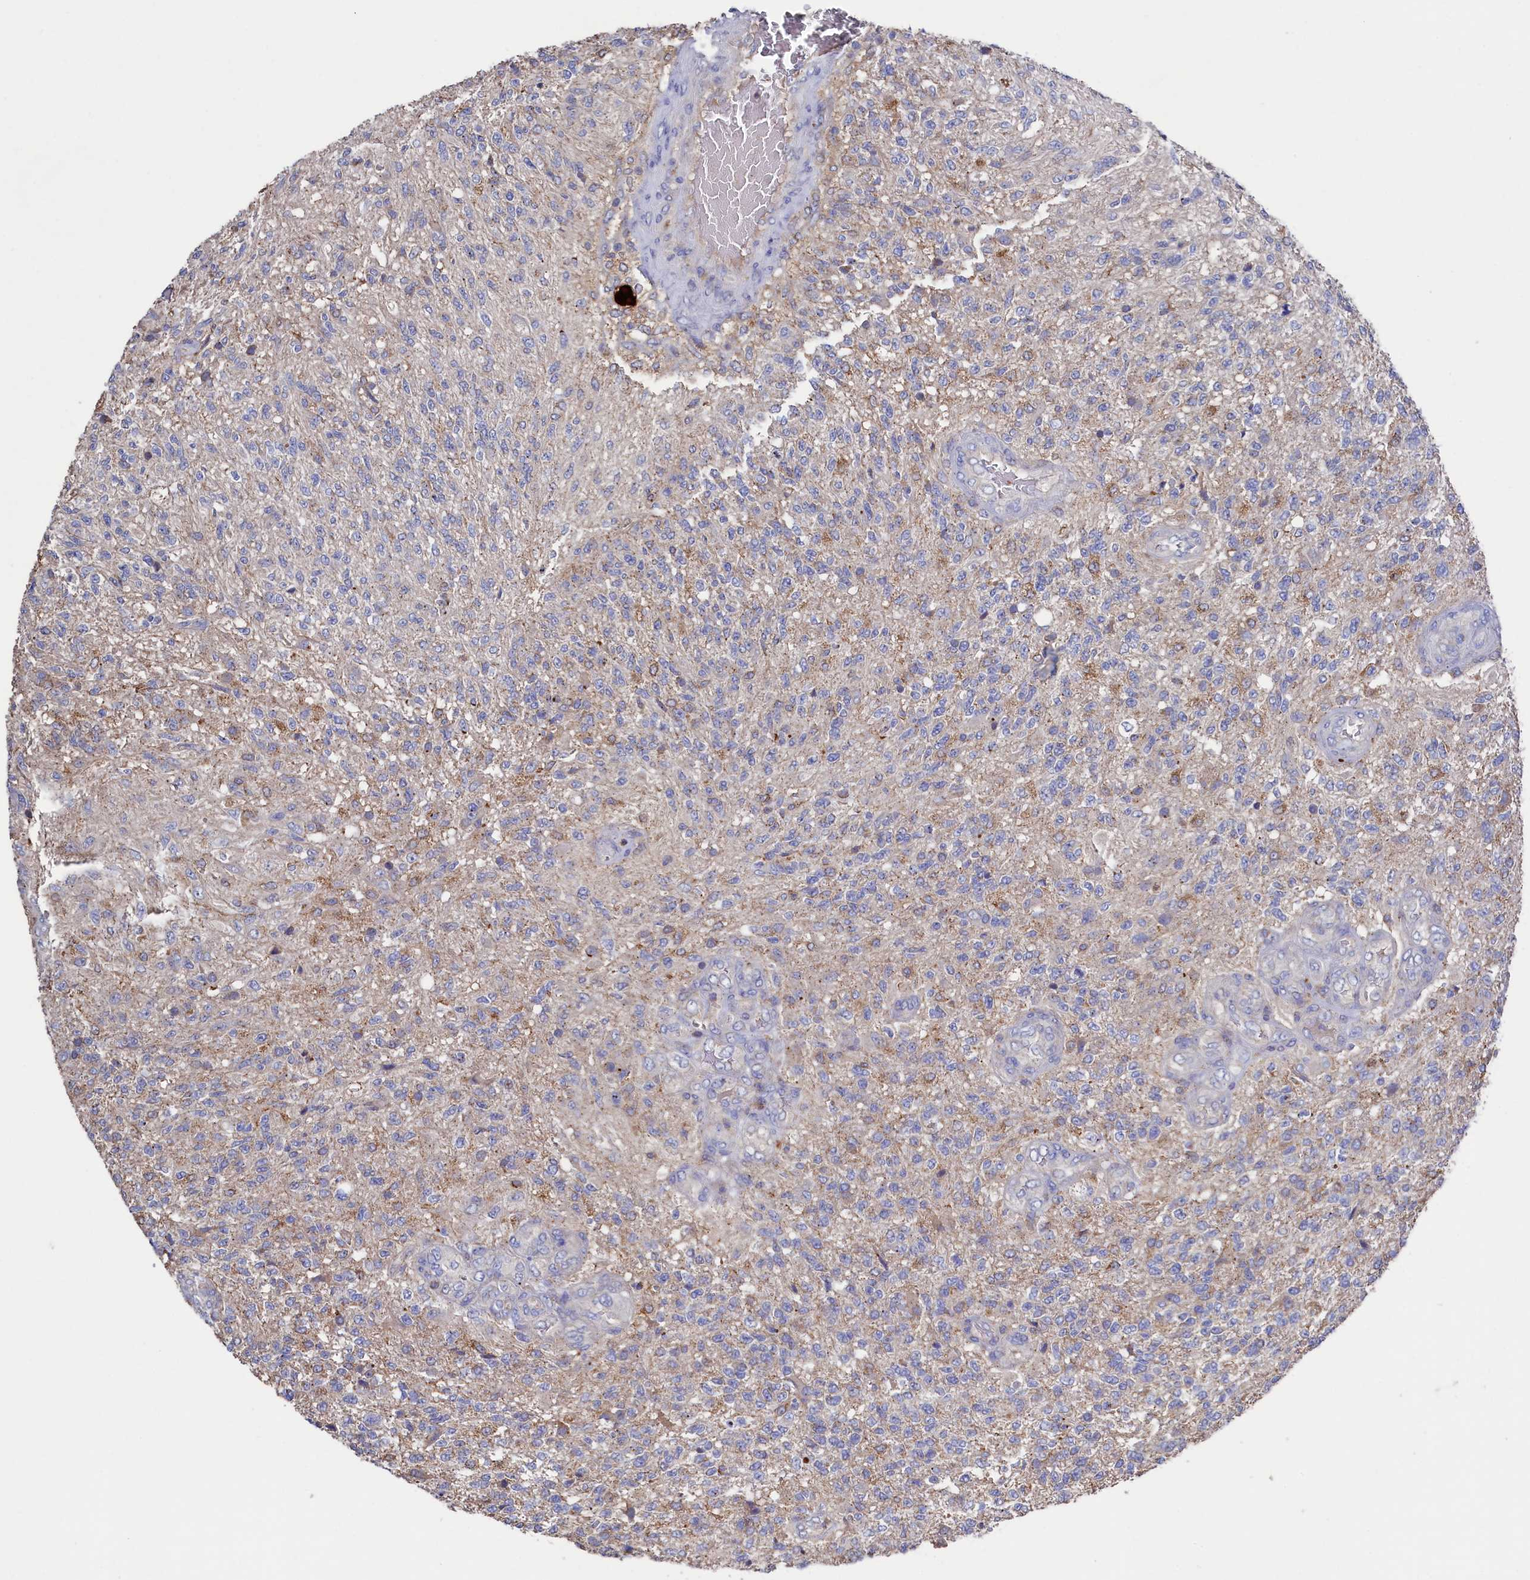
{"staining": {"intensity": "weak", "quantity": "<25%", "location": "cytoplasmic/membranous"}, "tissue": "glioma", "cell_type": "Tumor cells", "image_type": "cancer", "snomed": [{"axis": "morphology", "description": "Glioma, malignant, High grade"}, {"axis": "topography", "description": "Brain"}], "caption": "High power microscopy micrograph of an immunohistochemistry histopathology image of glioma, revealing no significant expression in tumor cells.", "gene": "TK2", "patient": {"sex": "male", "age": 56}}